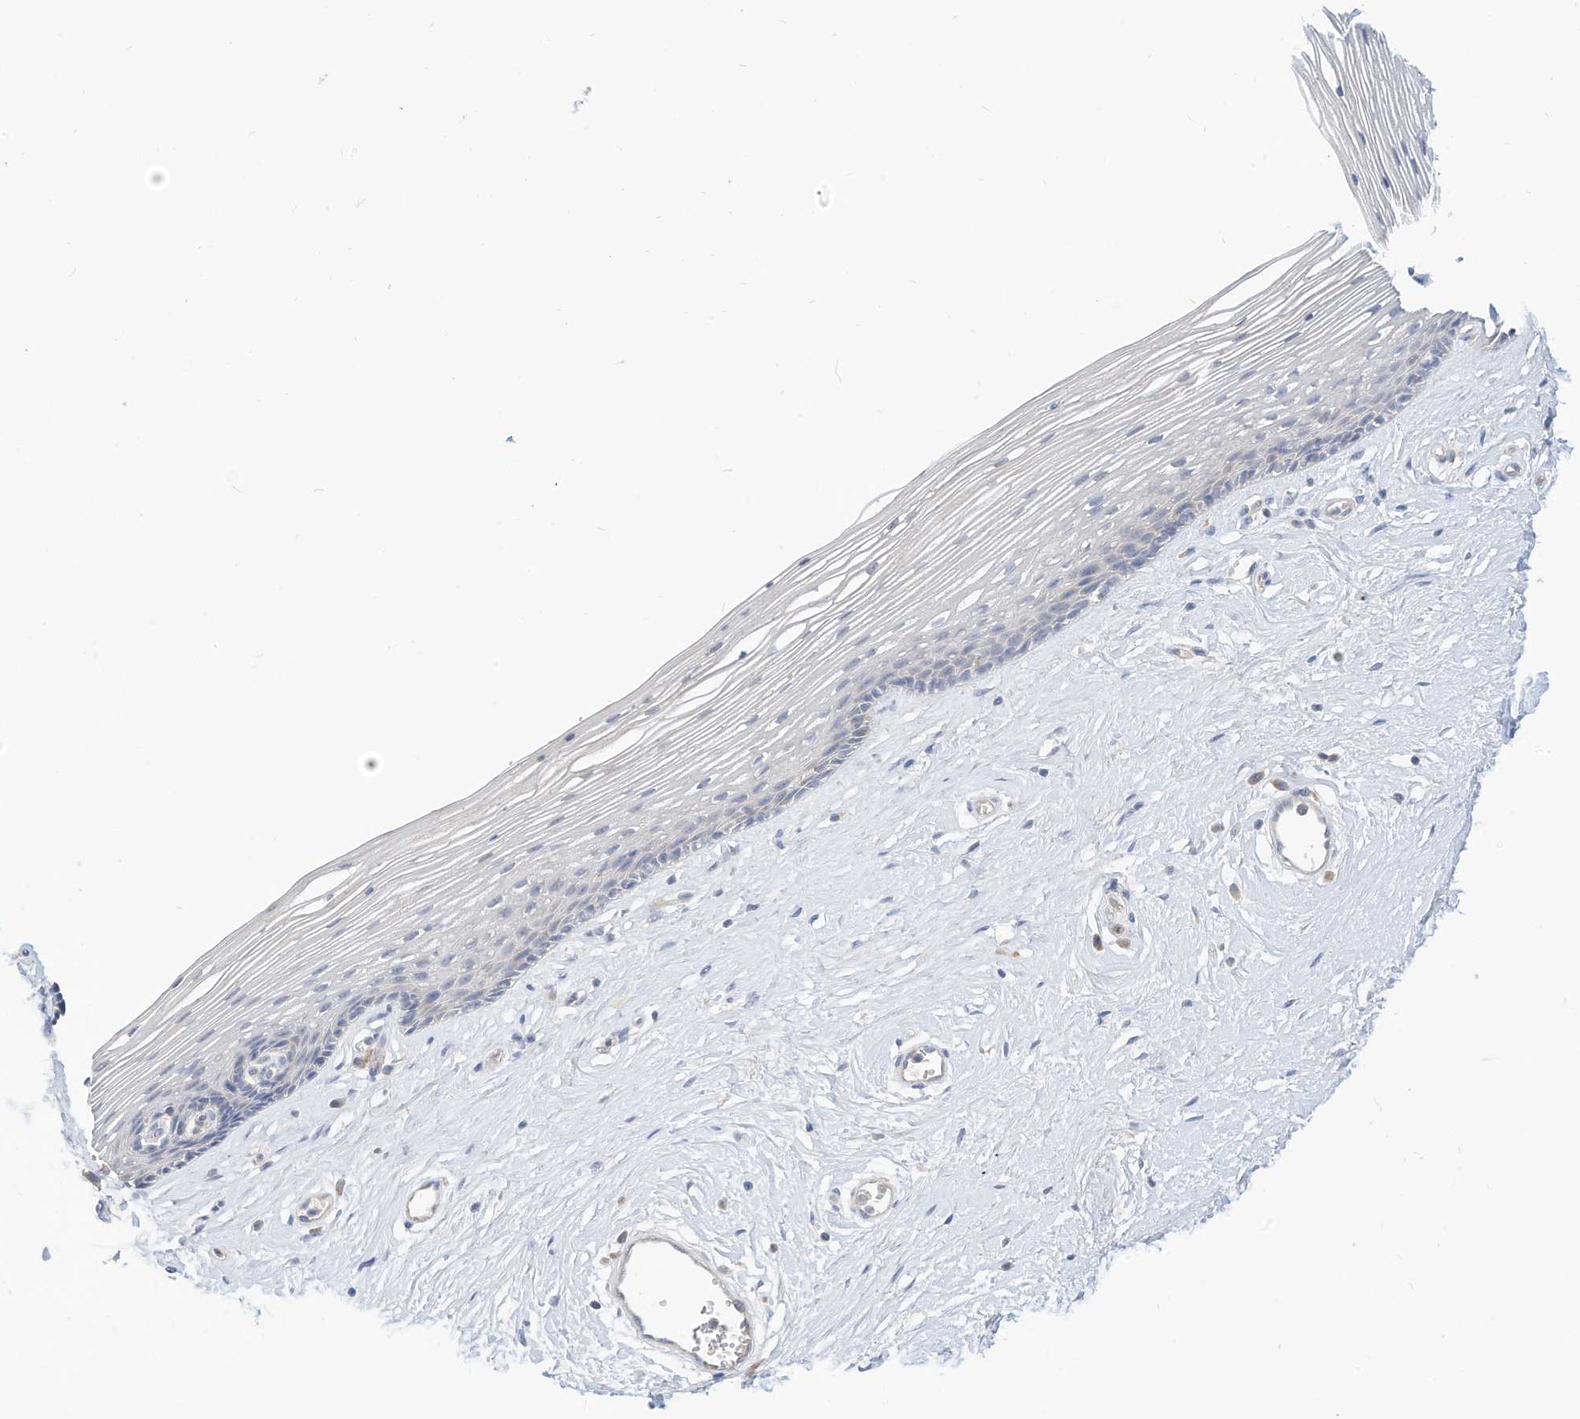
{"staining": {"intensity": "negative", "quantity": "none", "location": "none"}, "tissue": "vagina", "cell_type": "Squamous epithelial cells", "image_type": "normal", "snomed": [{"axis": "morphology", "description": "Normal tissue, NOS"}, {"axis": "topography", "description": "Vagina"}], "caption": "The immunohistochemistry (IHC) photomicrograph has no significant positivity in squamous epithelial cells of vagina.", "gene": "RHOH", "patient": {"sex": "female", "age": 46}}